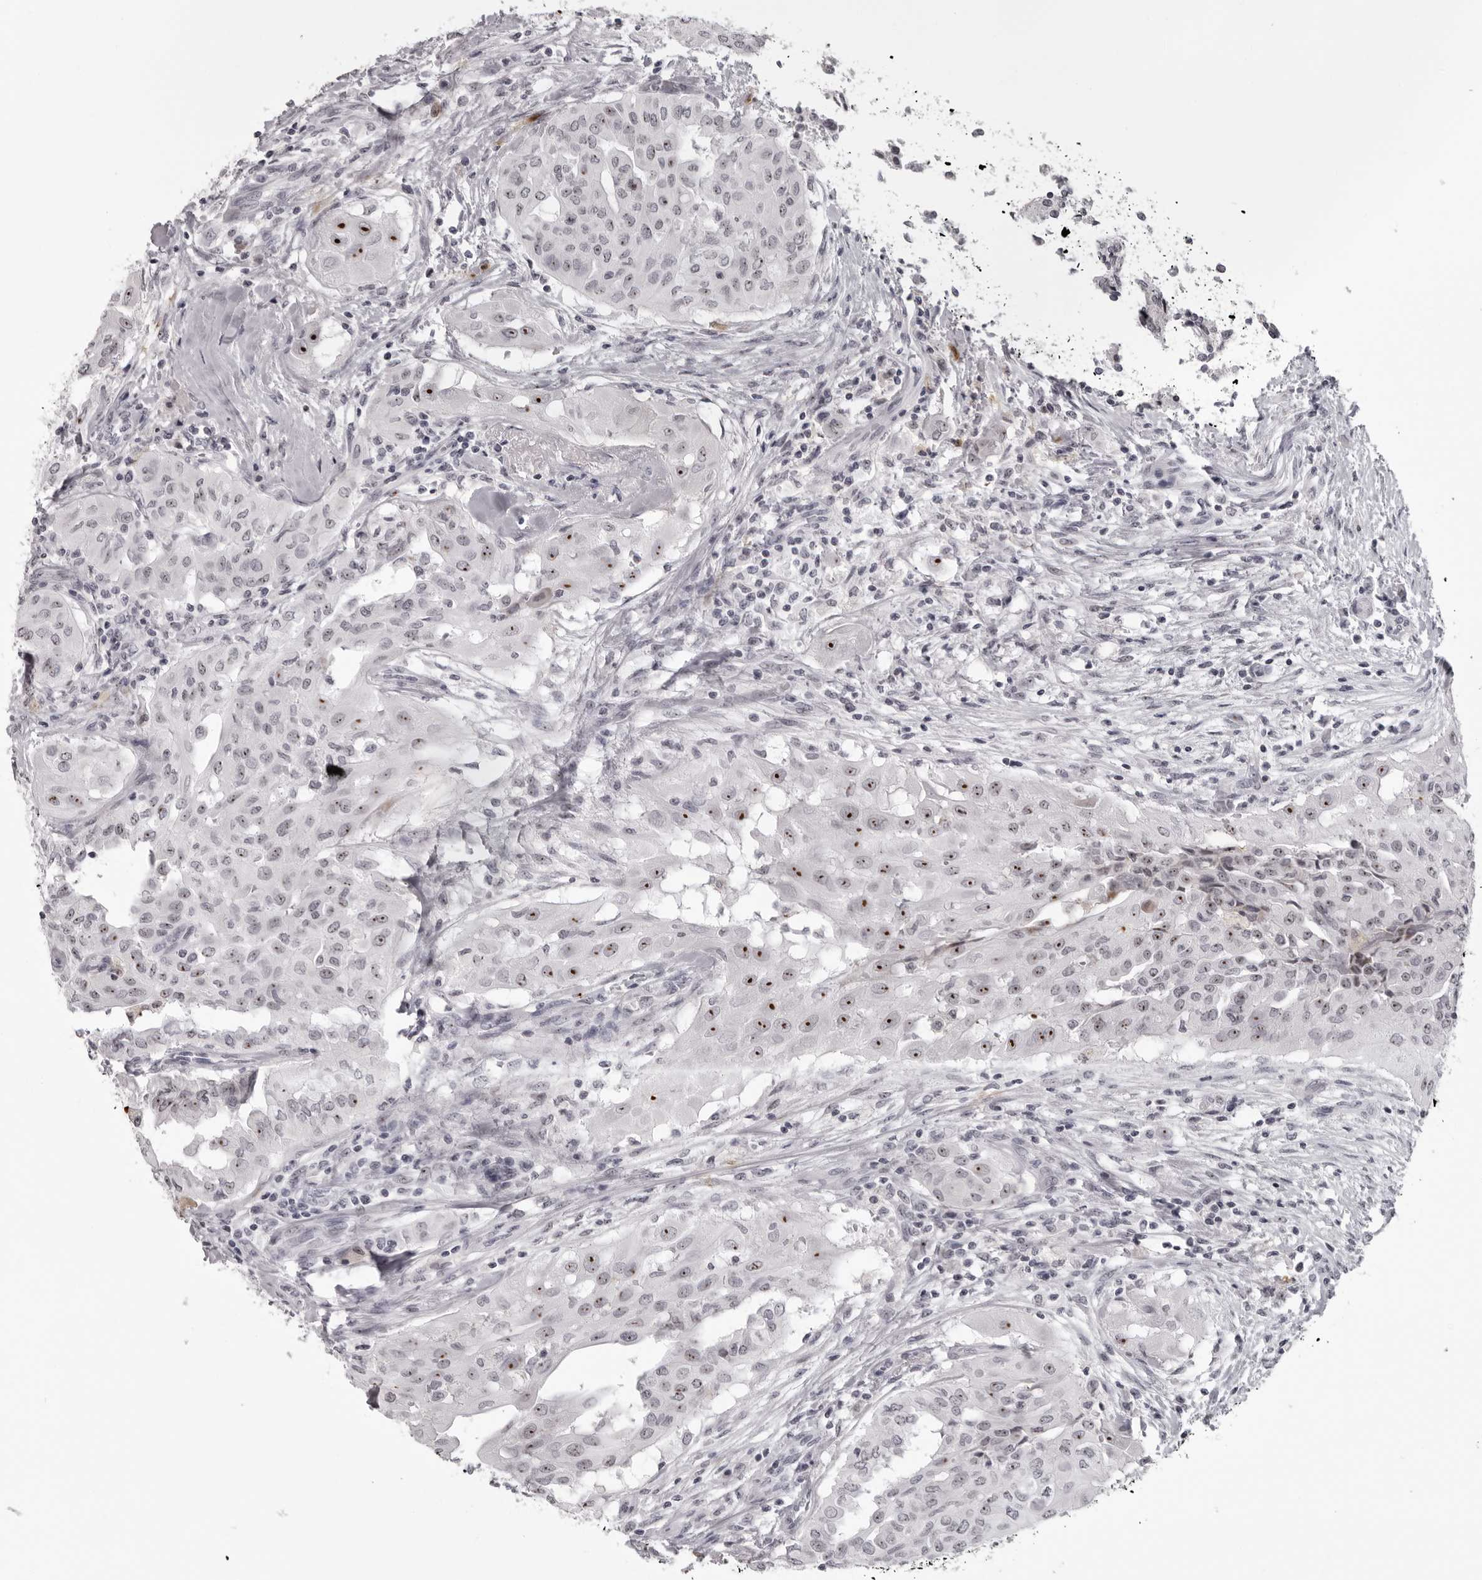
{"staining": {"intensity": "strong", "quantity": "25%-75%", "location": "nuclear"}, "tissue": "thyroid cancer", "cell_type": "Tumor cells", "image_type": "cancer", "snomed": [{"axis": "morphology", "description": "Papillary adenocarcinoma, NOS"}, {"axis": "topography", "description": "Thyroid gland"}], "caption": "Immunohistochemical staining of human thyroid papillary adenocarcinoma reveals high levels of strong nuclear staining in about 25%-75% of tumor cells.", "gene": "HELZ", "patient": {"sex": "female", "age": 59}}